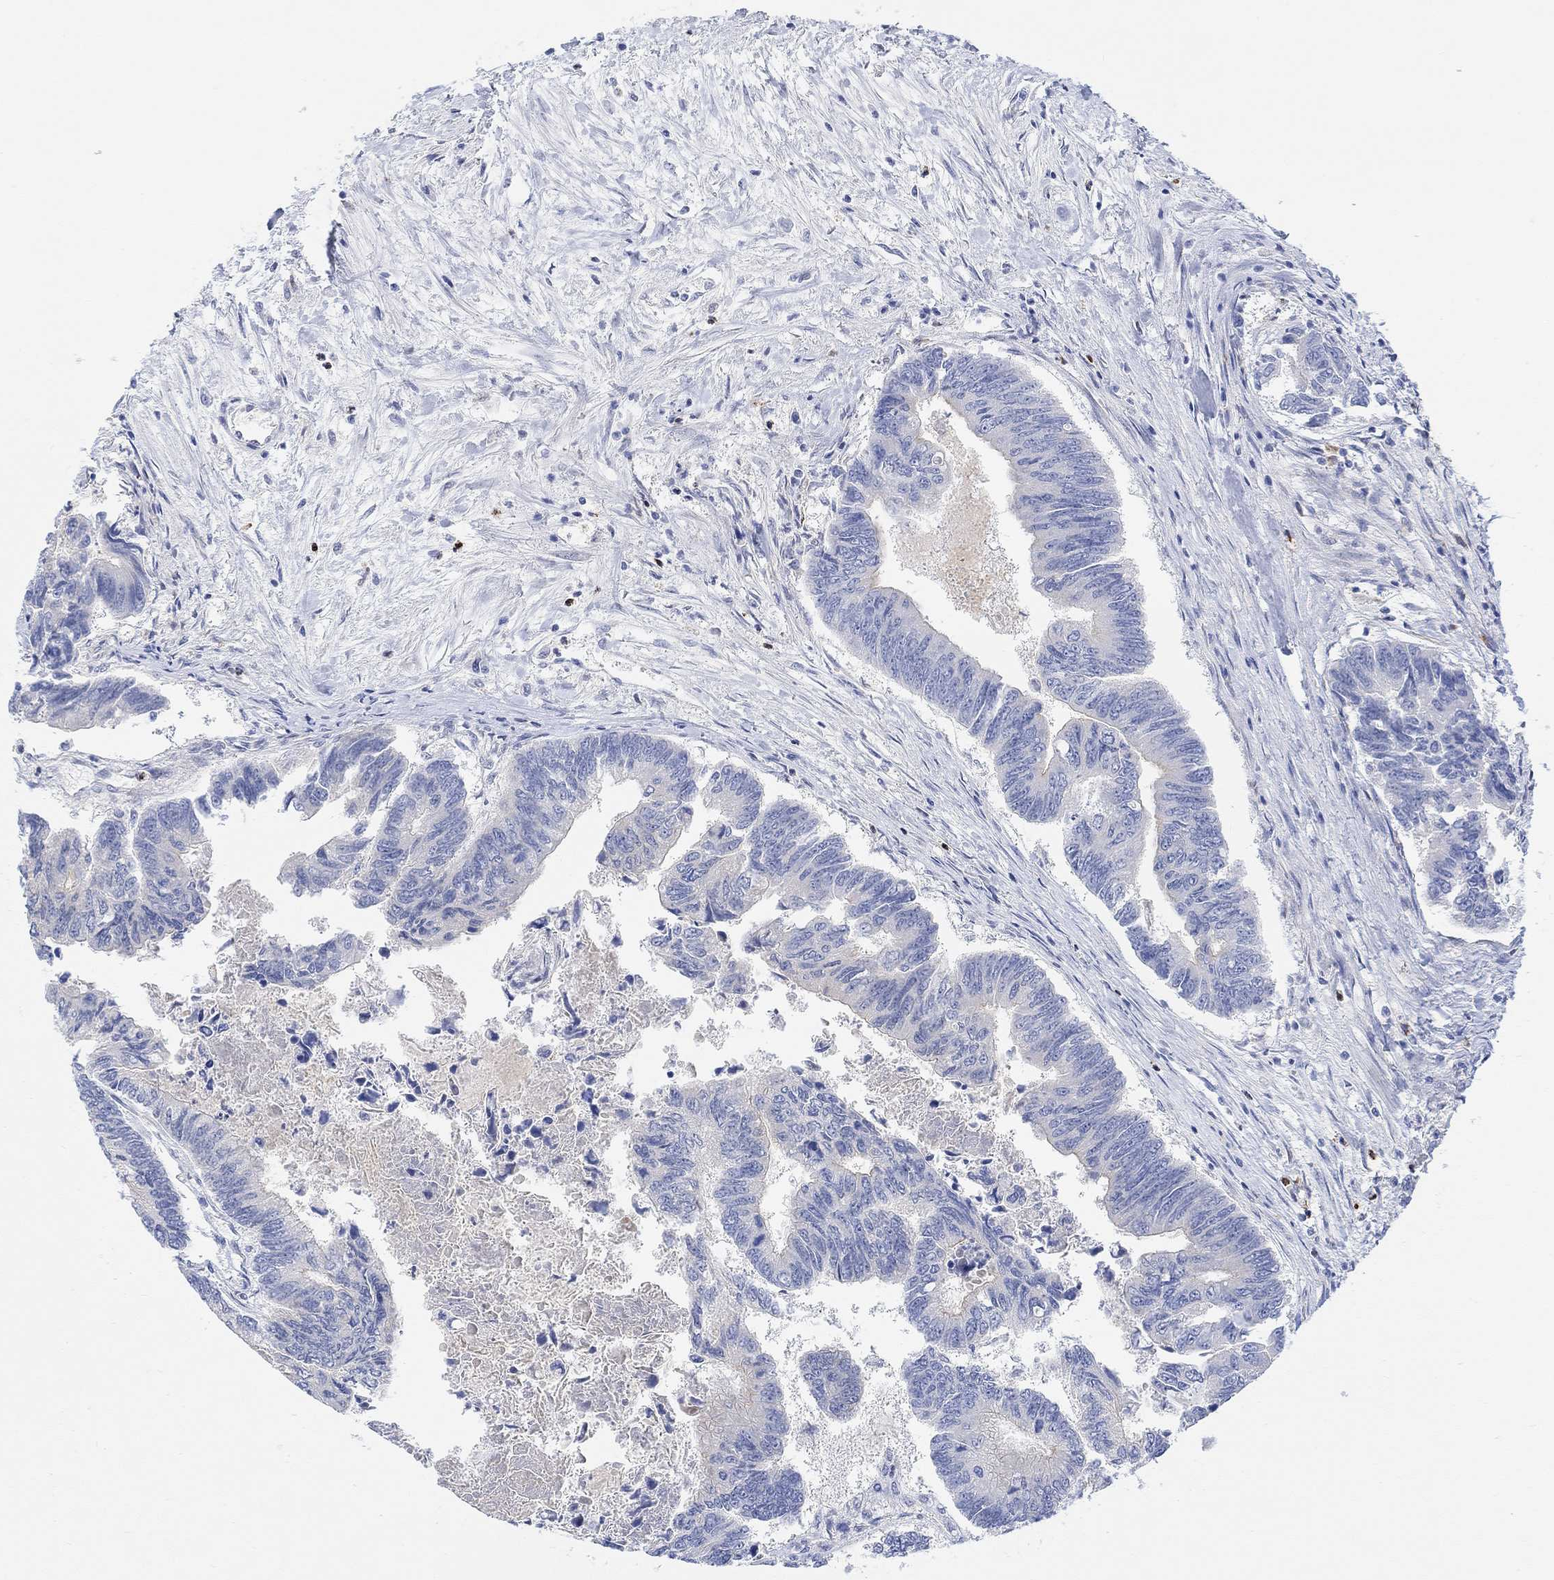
{"staining": {"intensity": "negative", "quantity": "none", "location": "none"}, "tissue": "colorectal cancer", "cell_type": "Tumor cells", "image_type": "cancer", "snomed": [{"axis": "morphology", "description": "Adenocarcinoma, NOS"}, {"axis": "topography", "description": "Colon"}], "caption": "Immunohistochemistry (IHC) of human colorectal adenocarcinoma exhibits no positivity in tumor cells. (Brightfield microscopy of DAB IHC at high magnification).", "gene": "ACSL1", "patient": {"sex": "female", "age": 65}}